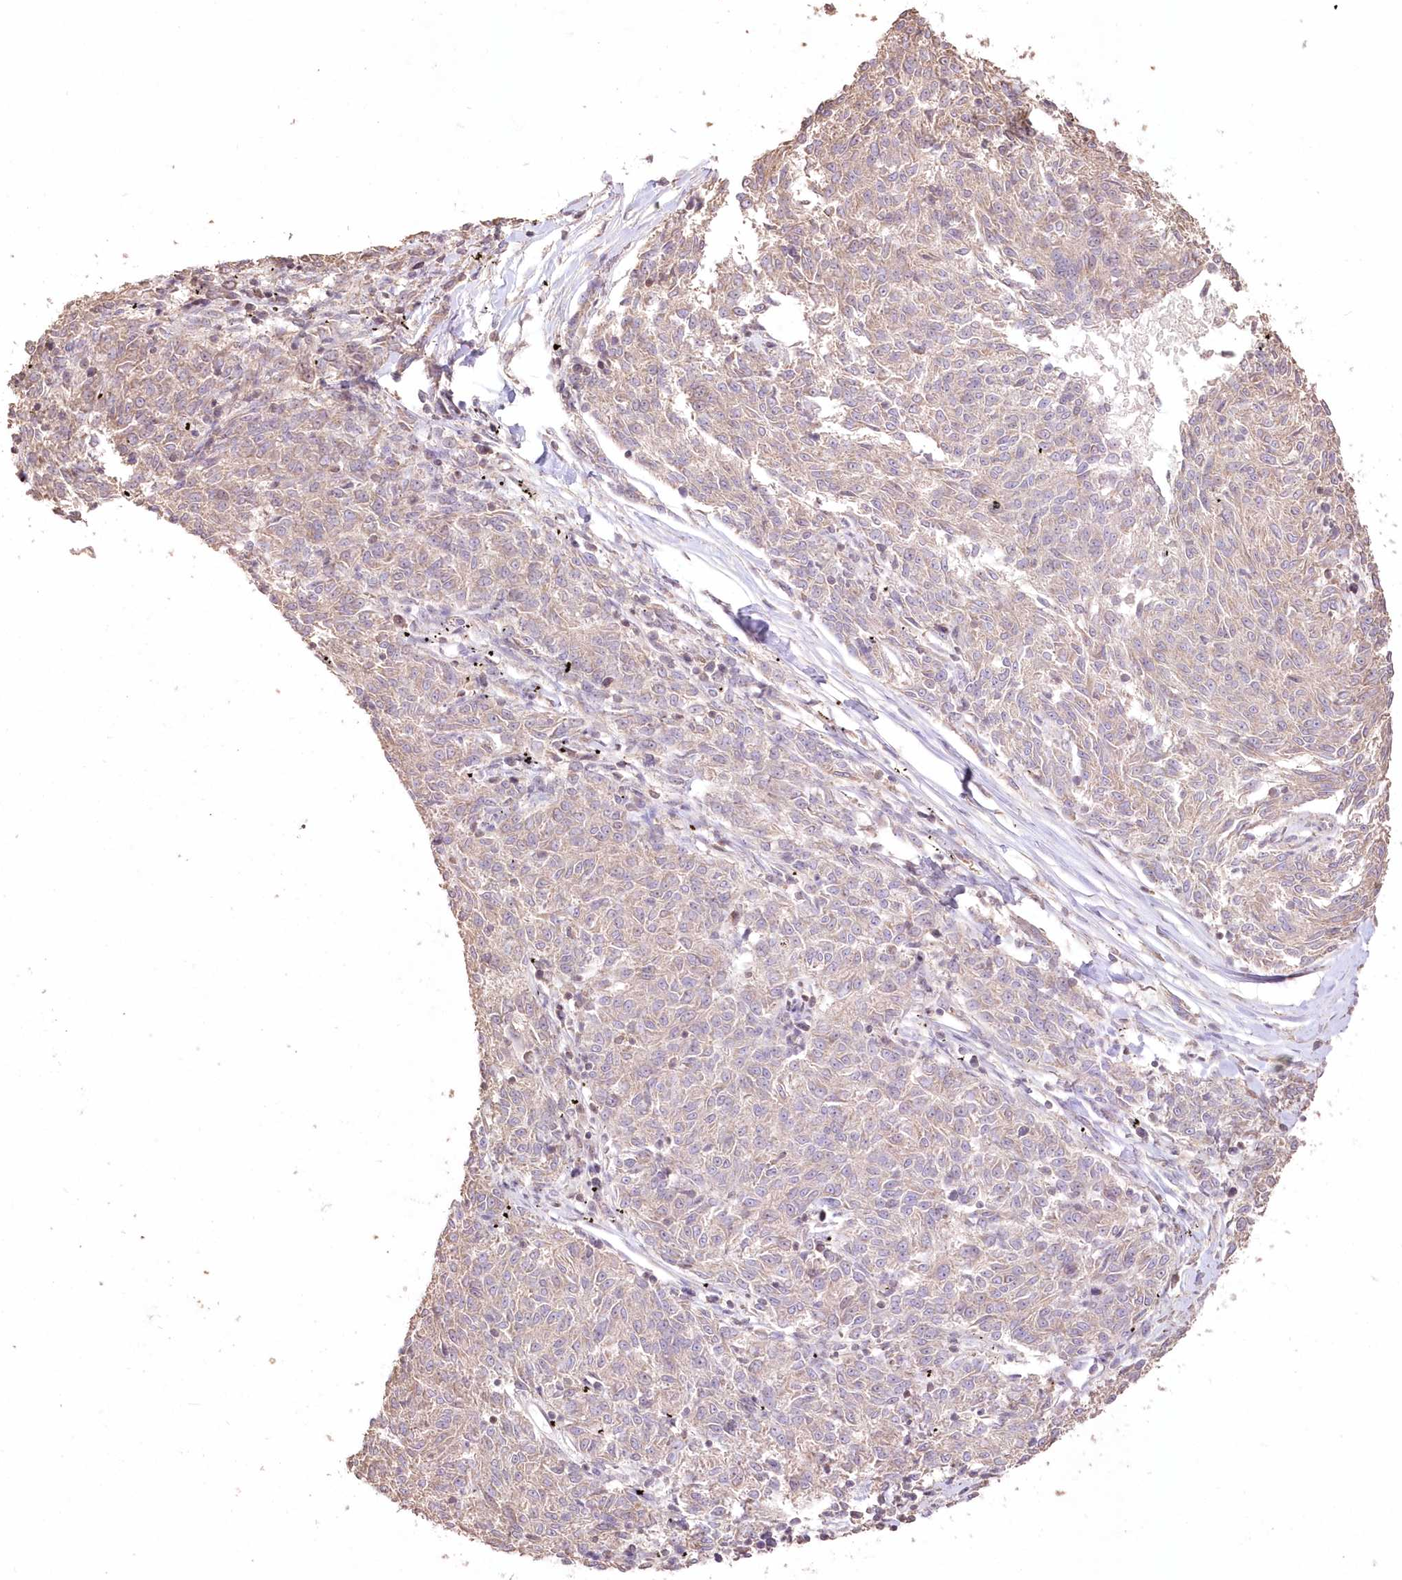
{"staining": {"intensity": "weak", "quantity": "<25%", "location": "cytoplasmic/membranous"}, "tissue": "melanoma", "cell_type": "Tumor cells", "image_type": "cancer", "snomed": [{"axis": "morphology", "description": "Malignant melanoma, NOS"}, {"axis": "topography", "description": "Skin"}], "caption": "This is an immunohistochemistry micrograph of malignant melanoma. There is no positivity in tumor cells.", "gene": "STK17B", "patient": {"sex": "female", "age": 72}}